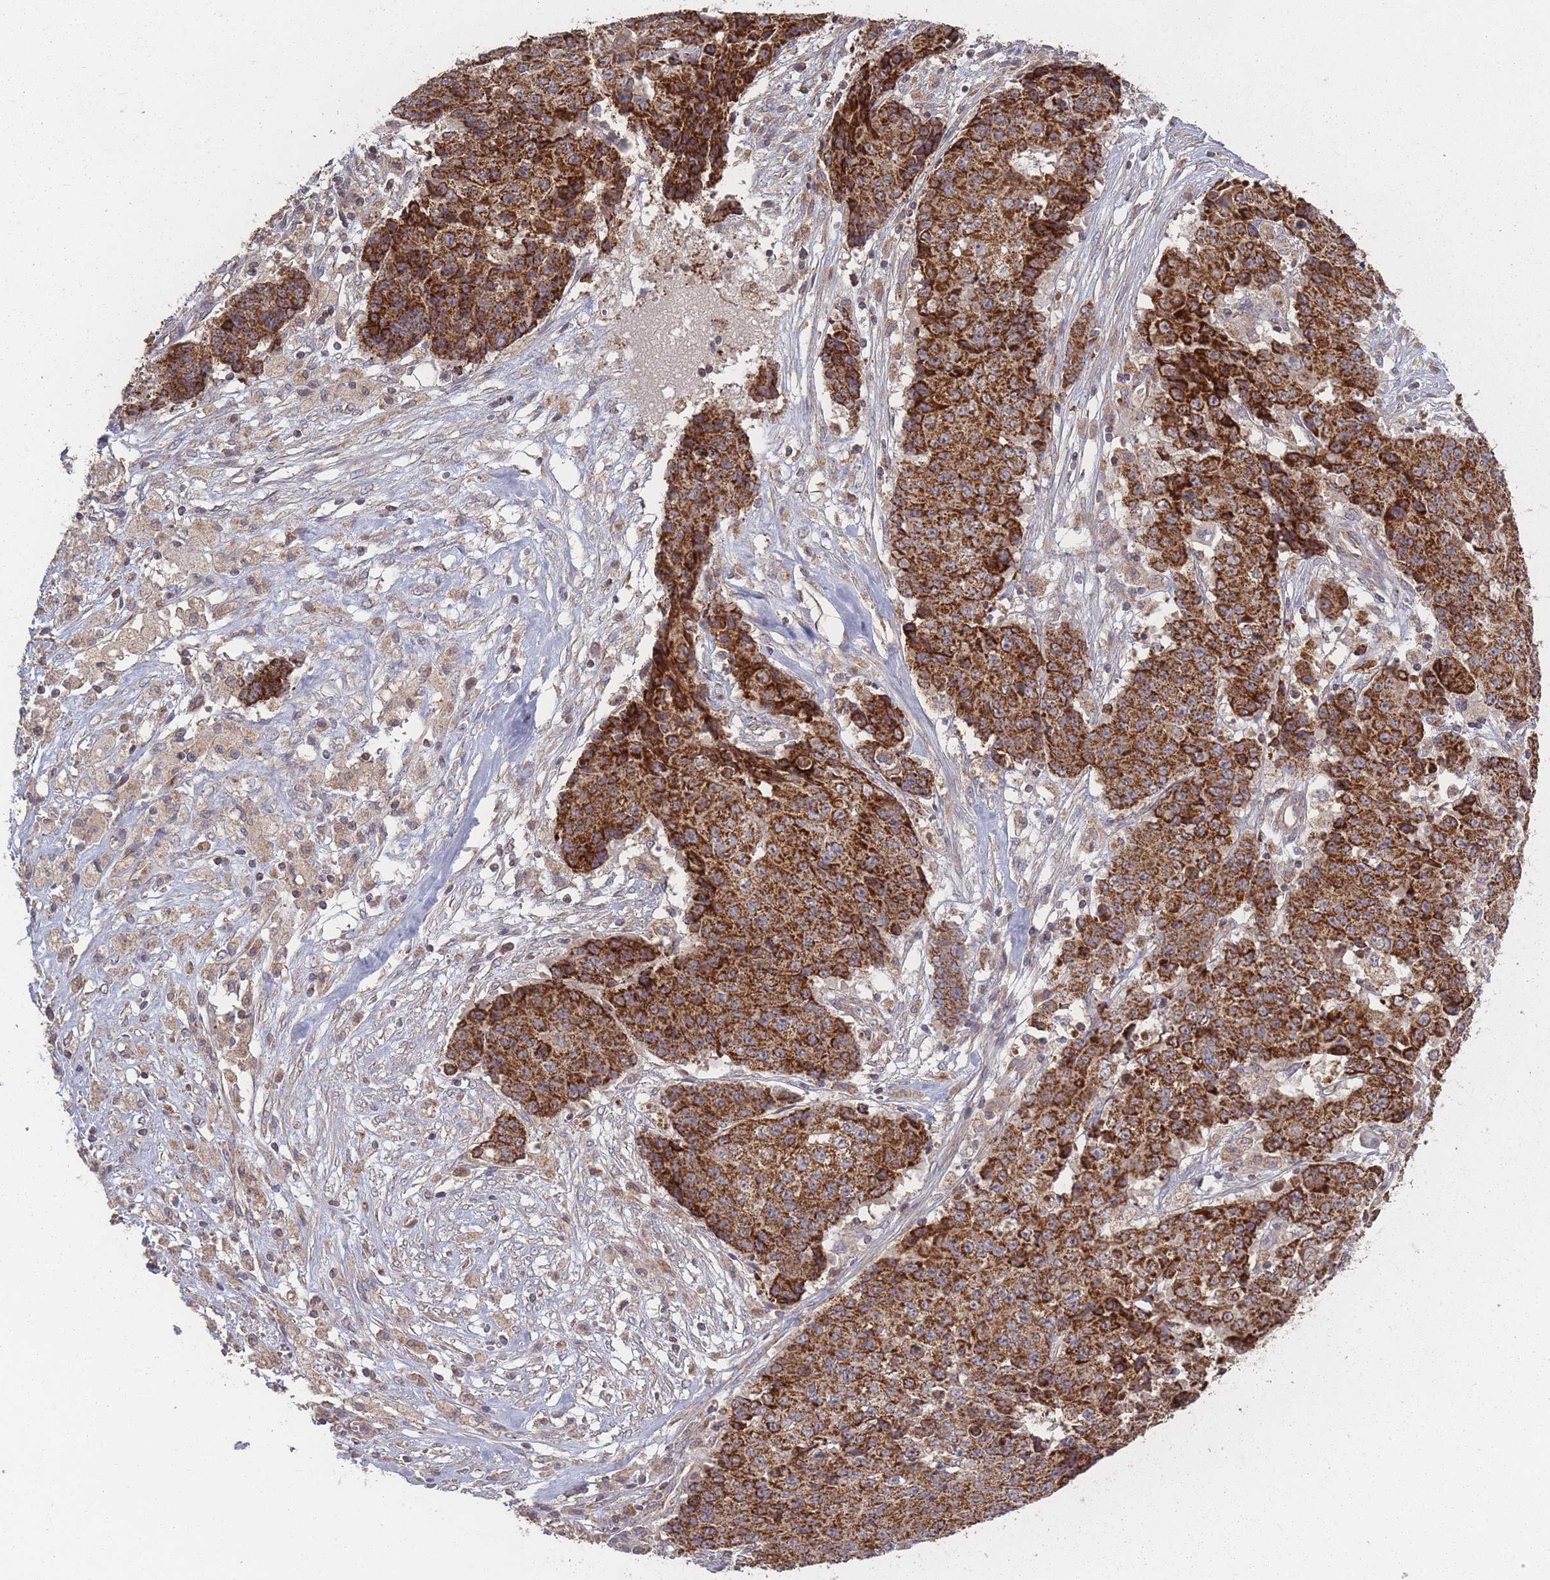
{"staining": {"intensity": "strong", "quantity": ">75%", "location": "cytoplasmic/membranous"}, "tissue": "ovarian cancer", "cell_type": "Tumor cells", "image_type": "cancer", "snomed": [{"axis": "morphology", "description": "Carcinoma, endometroid"}, {"axis": "topography", "description": "Ovary"}], "caption": "Endometroid carcinoma (ovarian) stained with immunohistochemistry (IHC) demonstrates strong cytoplasmic/membranous positivity in approximately >75% of tumor cells.", "gene": "LYRM7", "patient": {"sex": "female", "age": 42}}